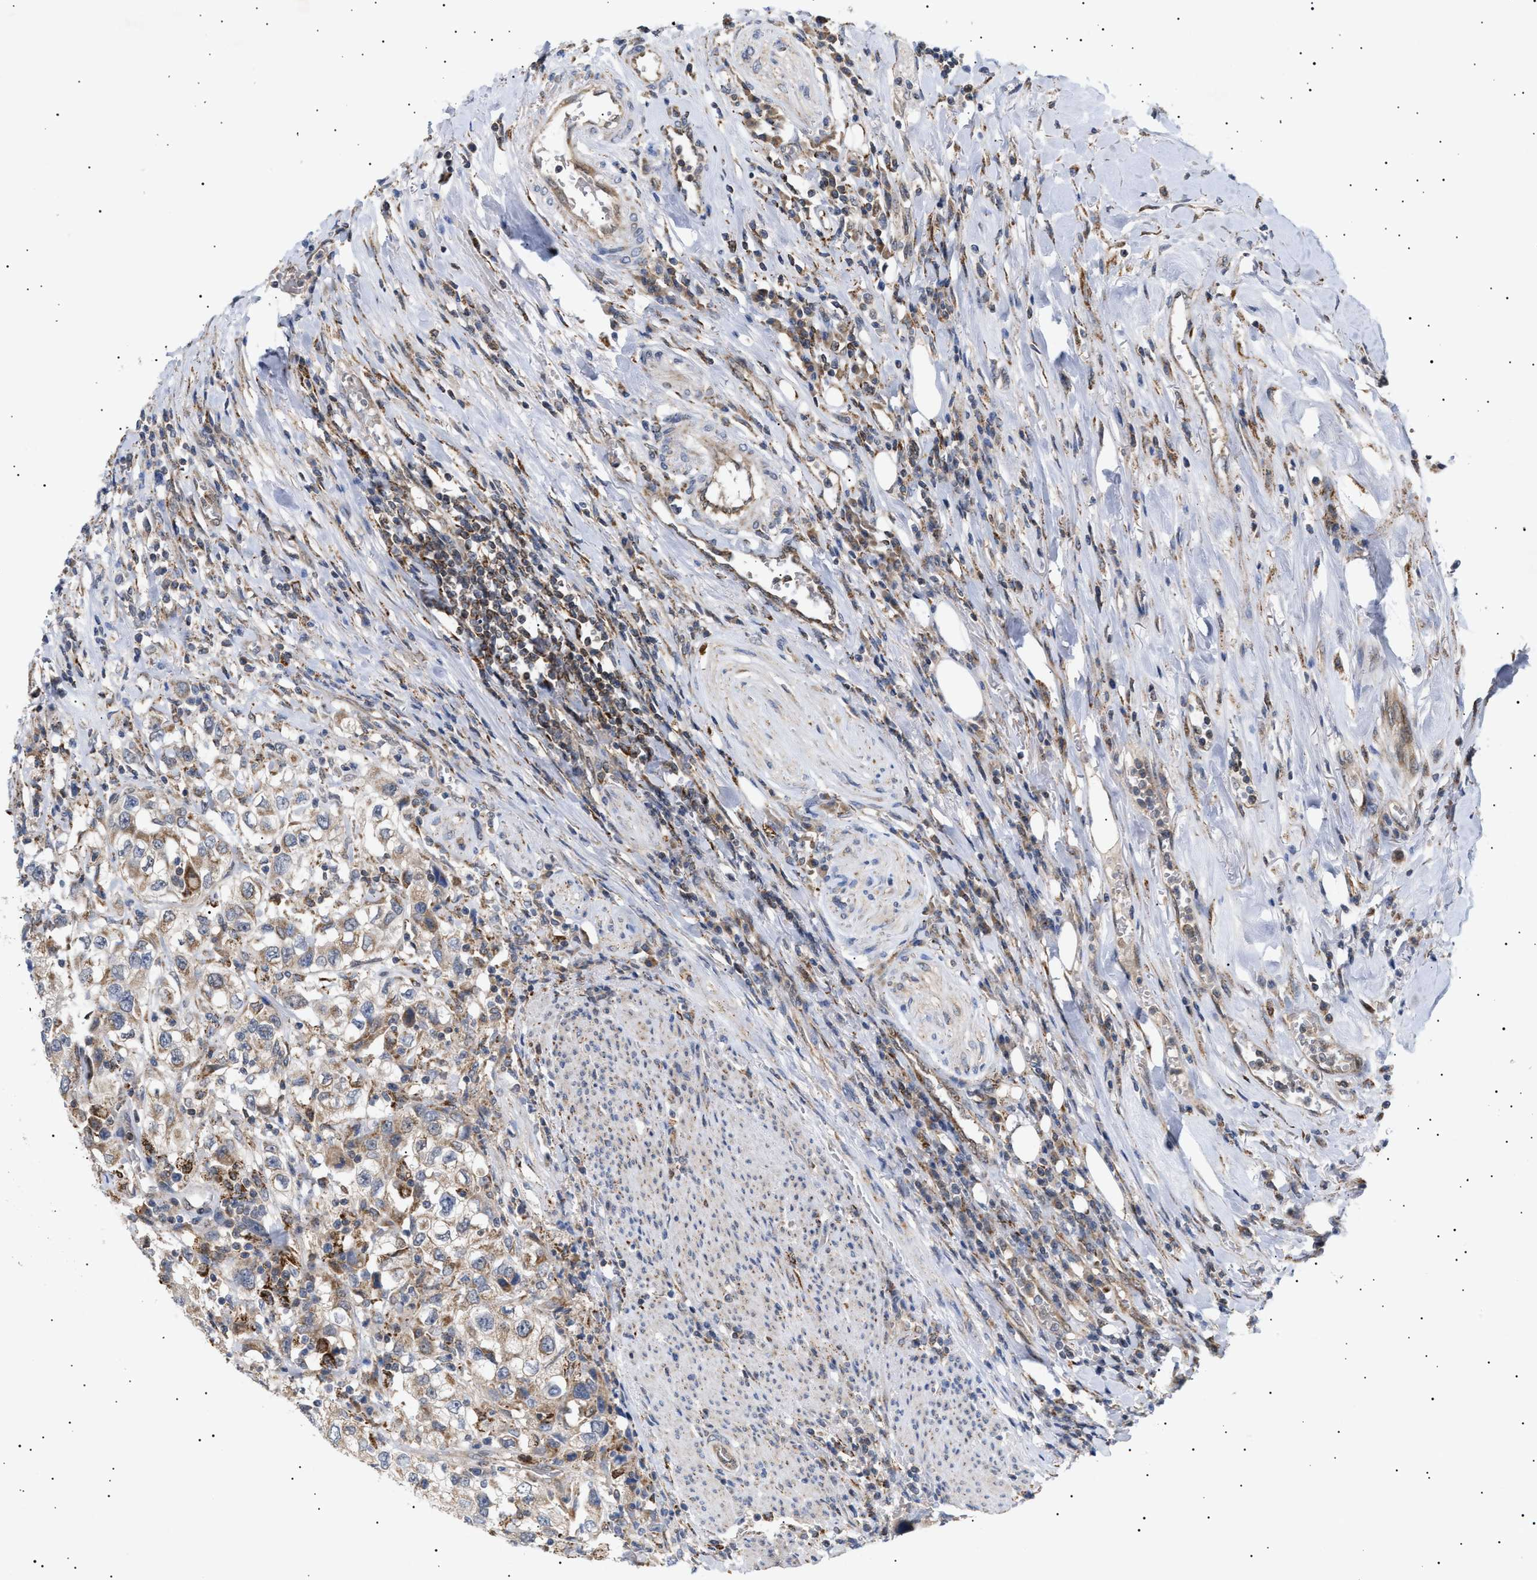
{"staining": {"intensity": "moderate", "quantity": ">75%", "location": "cytoplasmic/membranous"}, "tissue": "urothelial cancer", "cell_type": "Tumor cells", "image_type": "cancer", "snomed": [{"axis": "morphology", "description": "Urothelial carcinoma, High grade"}, {"axis": "topography", "description": "Urinary bladder"}], "caption": "This histopathology image reveals immunohistochemistry (IHC) staining of human urothelial cancer, with medium moderate cytoplasmic/membranous staining in approximately >75% of tumor cells.", "gene": "SIRT5", "patient": {"sex": "female", "age": 80}}